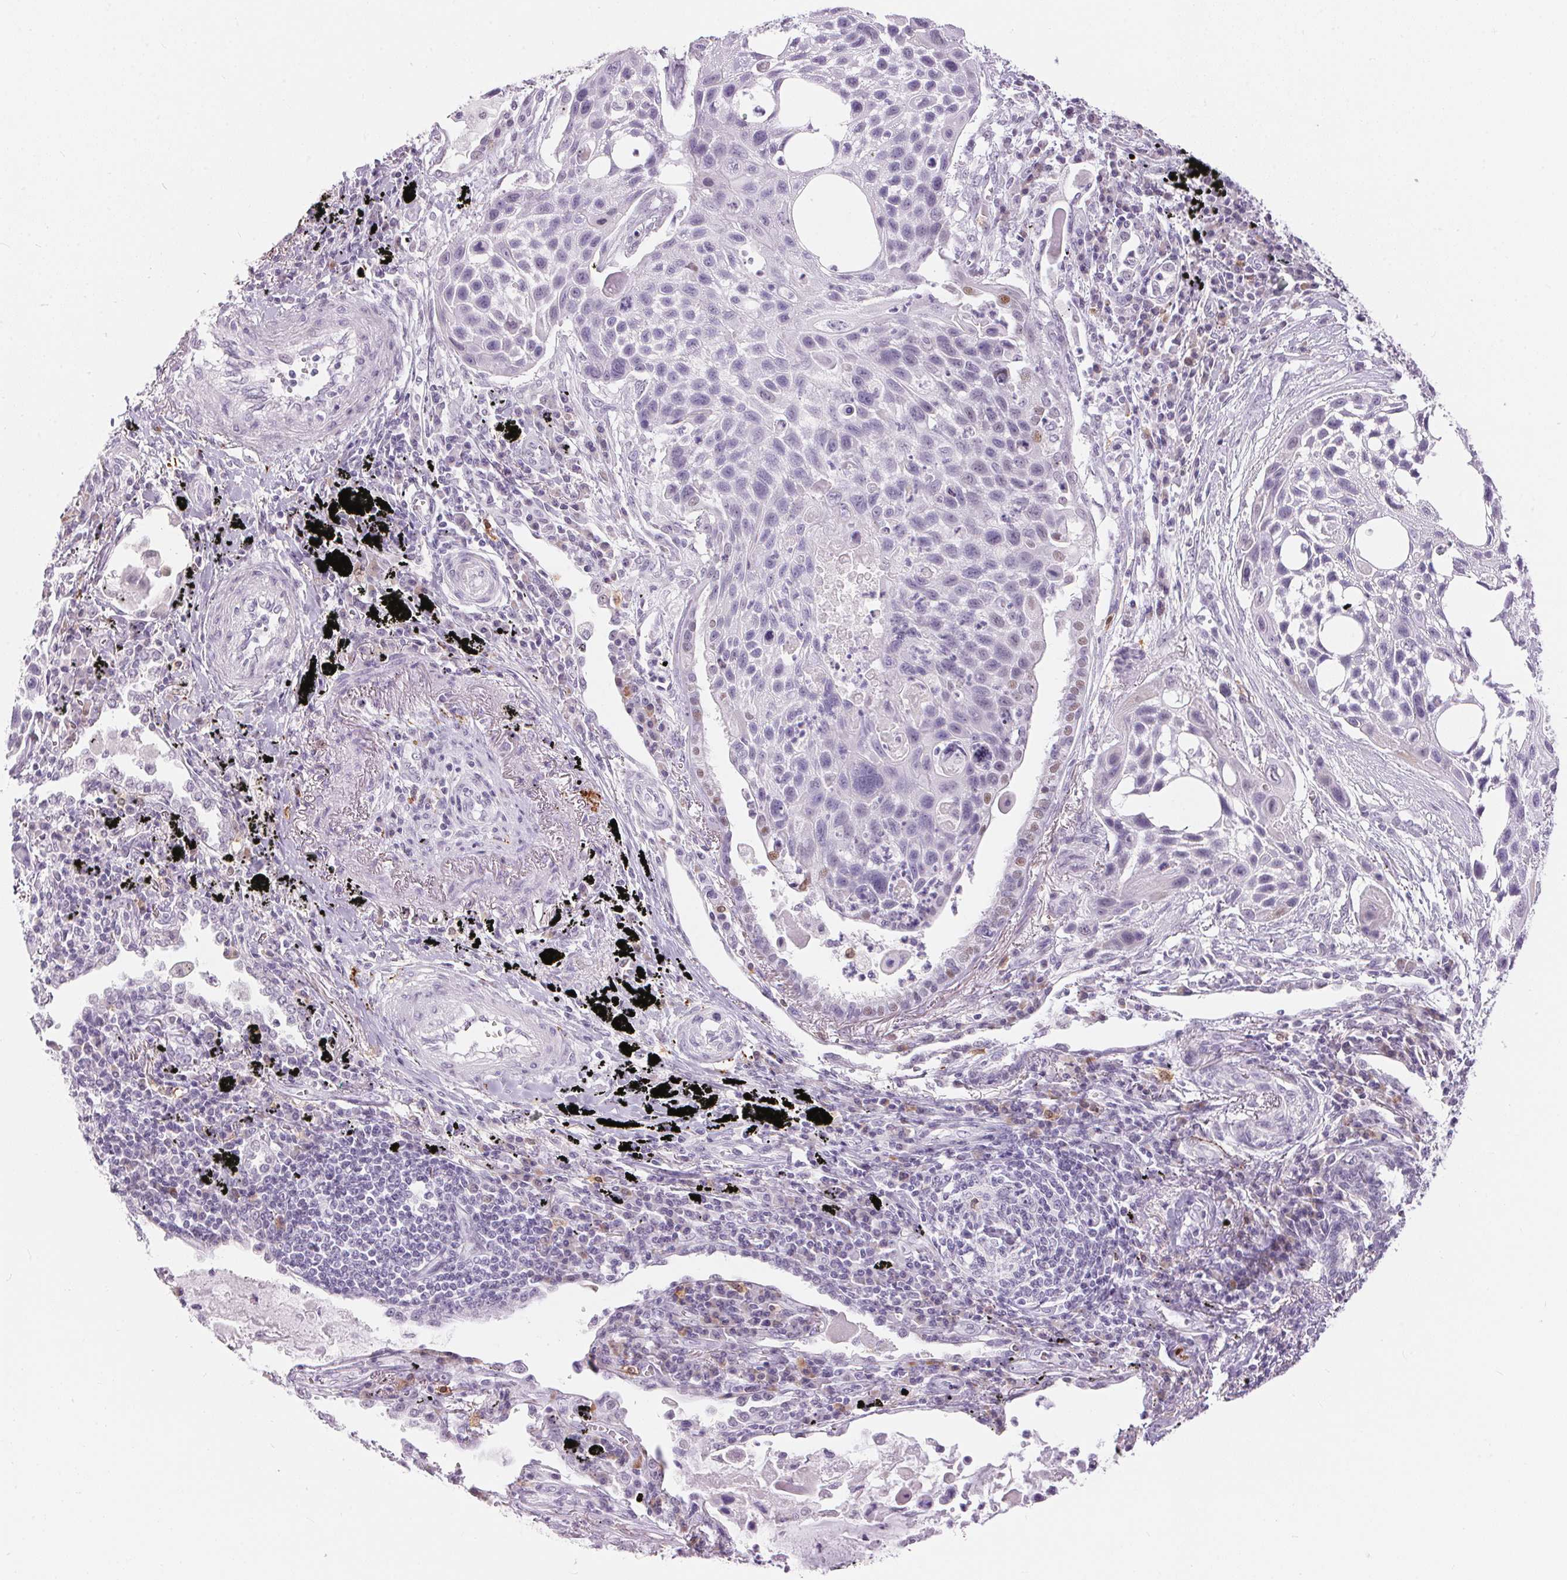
{"staining": {"intensity": "weak", "quantity": "<25%", "location": "cytoplasmic/membranous"}, "tissue": "lung cancer", "cell_type": "Tumor cells", "image_type": "cancer", "snomed": [{"axis": "morphology", "description": "Squamous cell carcinoma, NOS"}, {"axis": "topography", "description": "Lung"}], "caption": "This is a micrograph of IHC staining of squamous cell carcinoma (lung), which shows no expression in tumor cells.", "gene": "CADPS", "patient": {"sex": "male", "age": 78}}